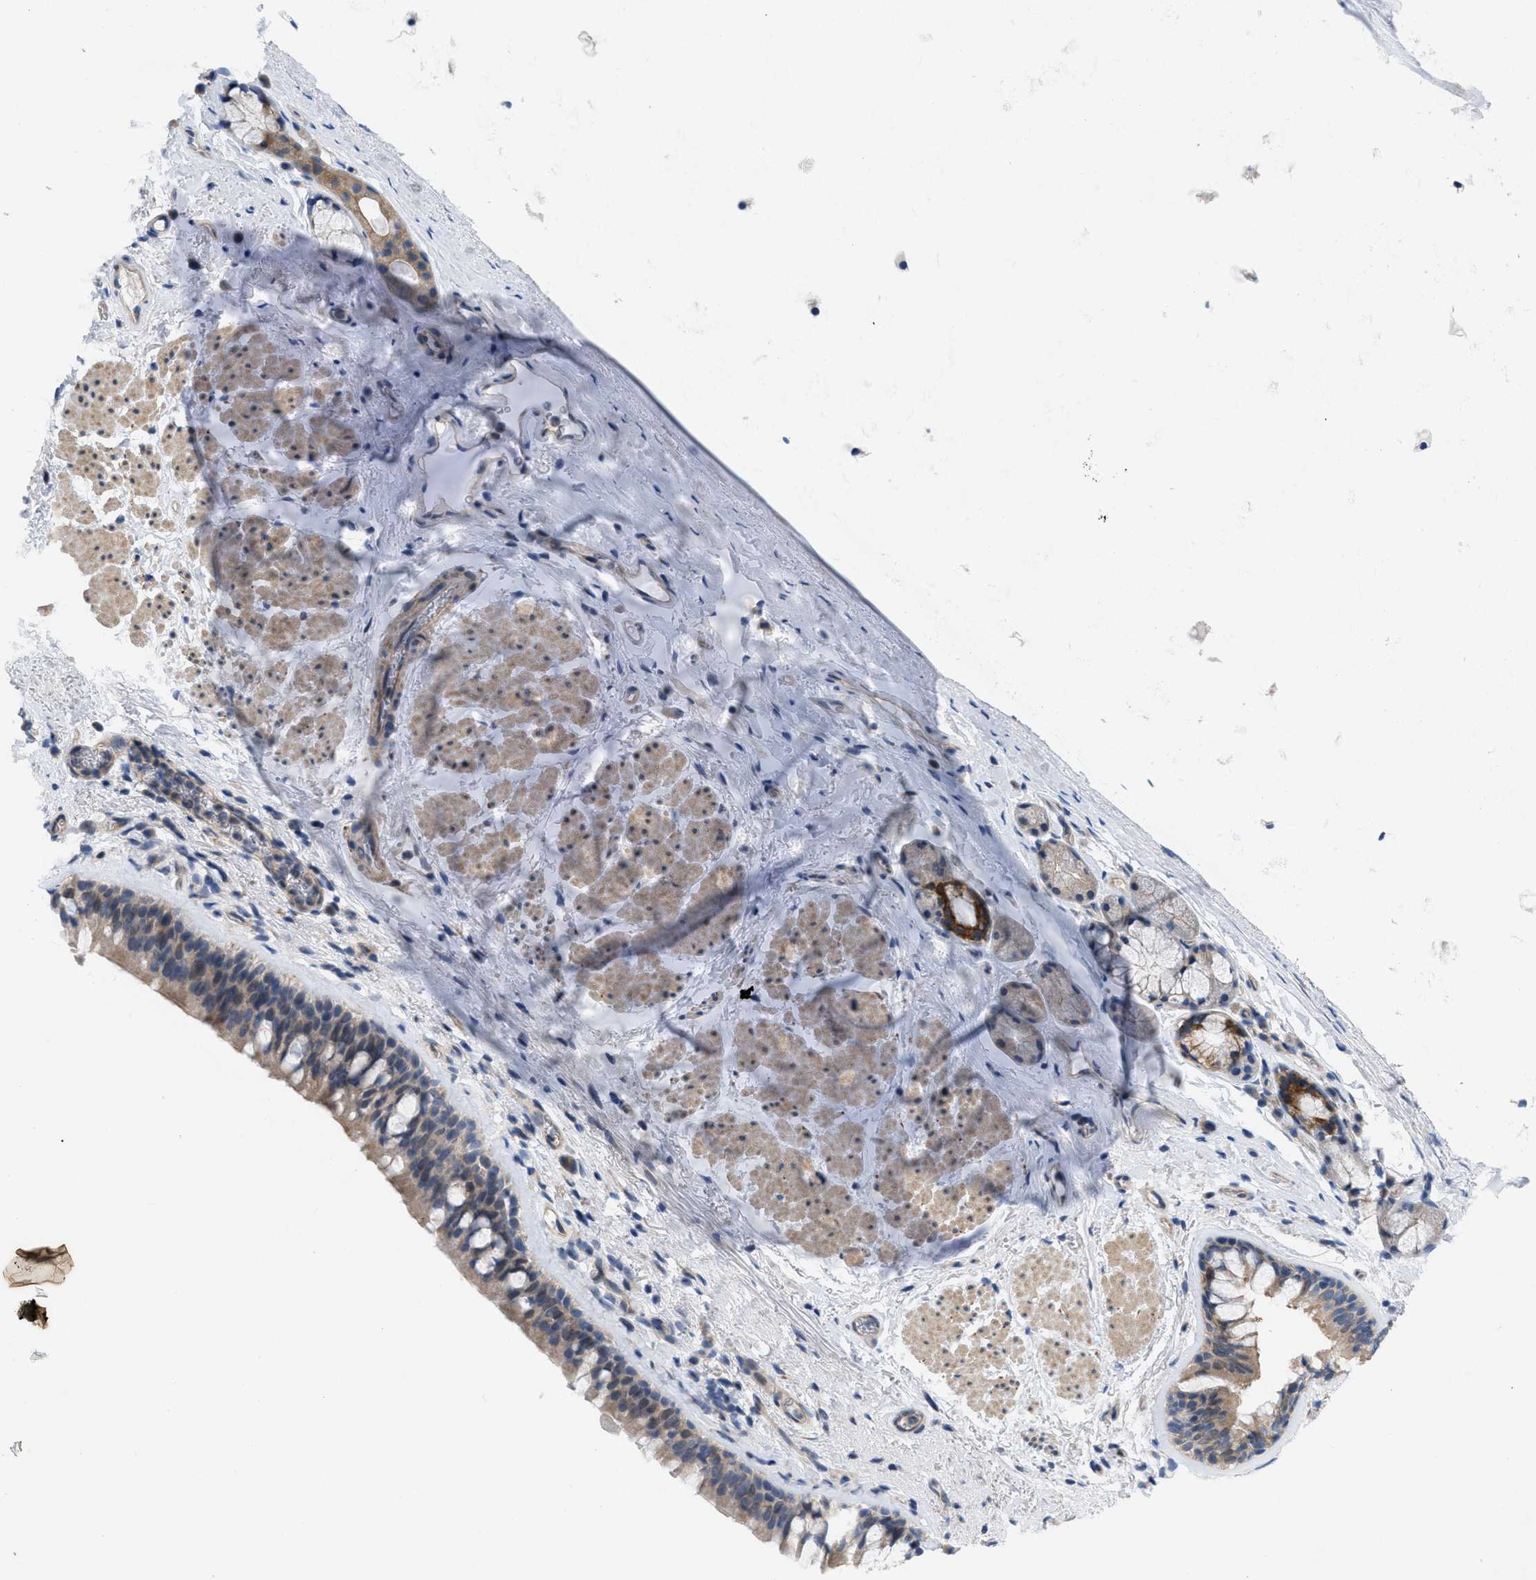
{"staining": {"intensity": "moderate", "quantity": ">75%", "location": "cytoplasmic/membranous"}, "tissue": "bronchus", "cell_type": "Respiratory epithelial cells", "image_type": "normal", "snomed": [{"axis": "morphology", "description": "Normal tissue, NOS"}, {"axis": "topography", "description": "Cartilage tissue"}, {"axis": "topography", "description": "Bronchus"}], "caption": "This is an image of immunohistochemistry (IHC) staining of benign bronchus, which shows moderate expression in the cytoplasmic/membranous of respiratory epithelial cells.", "gene": "NDEL1", "patient": {"sex": "female", "age": 53}}